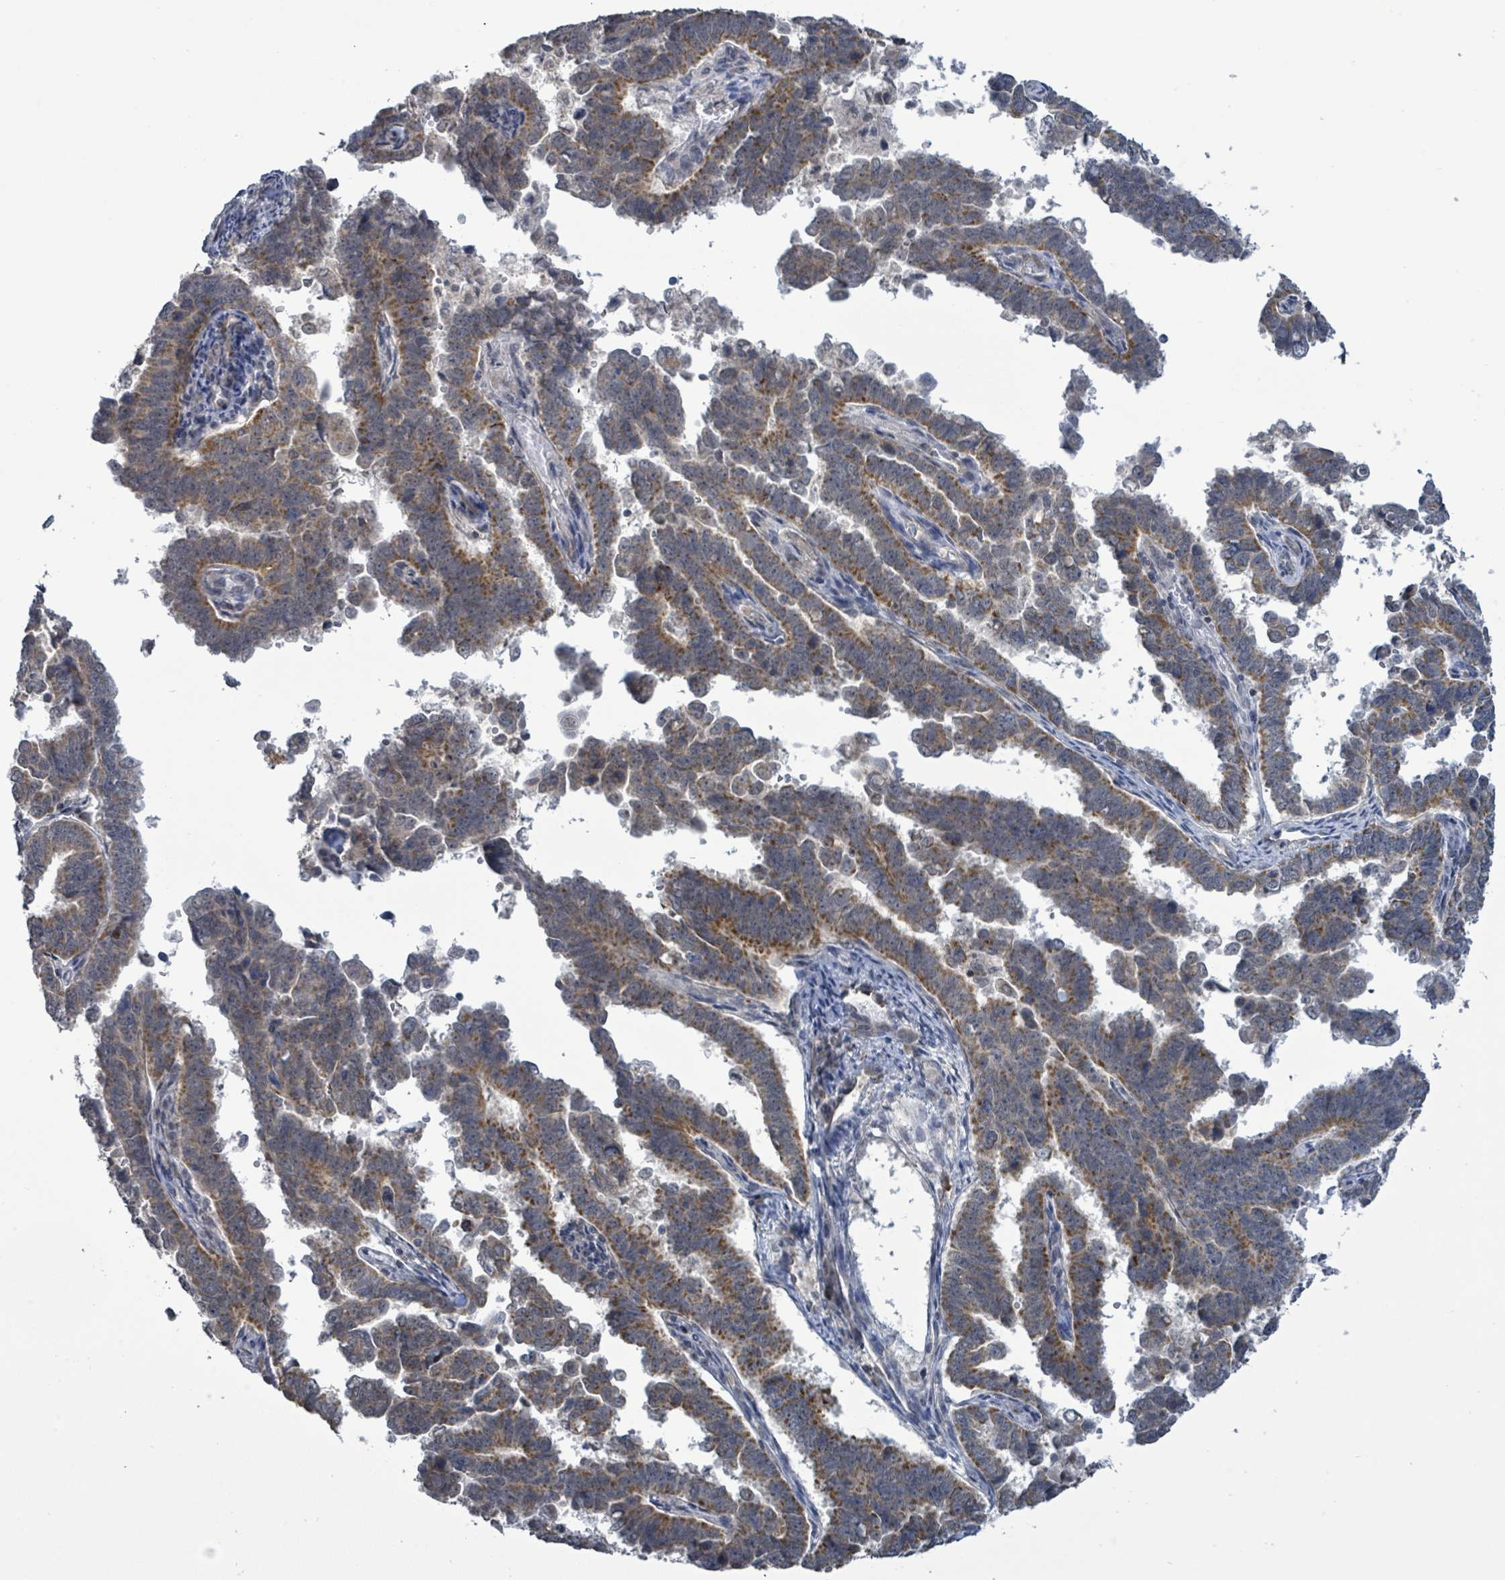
{"staining": {"intensity": "moderate", "quantity": "25%-75%", "location": "cytoplasmic/membranous"}, "tissue": "endometrial cancer", "cell_type": "Tumor cells", "image_type": "cancer", "snomed": [{"axis": "morphology", "description": "Adenocarcinoma, NOS"}, {"axis": "topography", "description": "Endometrium"}], "caption": "Human endometrial cancer stained with a brown dye shows moderate cytoplasmic/membranous positive expression in approximately 25%-75% of tumor cells.", "gene": "COQ10B", "patient": {"sex": "female", "age": 75}}